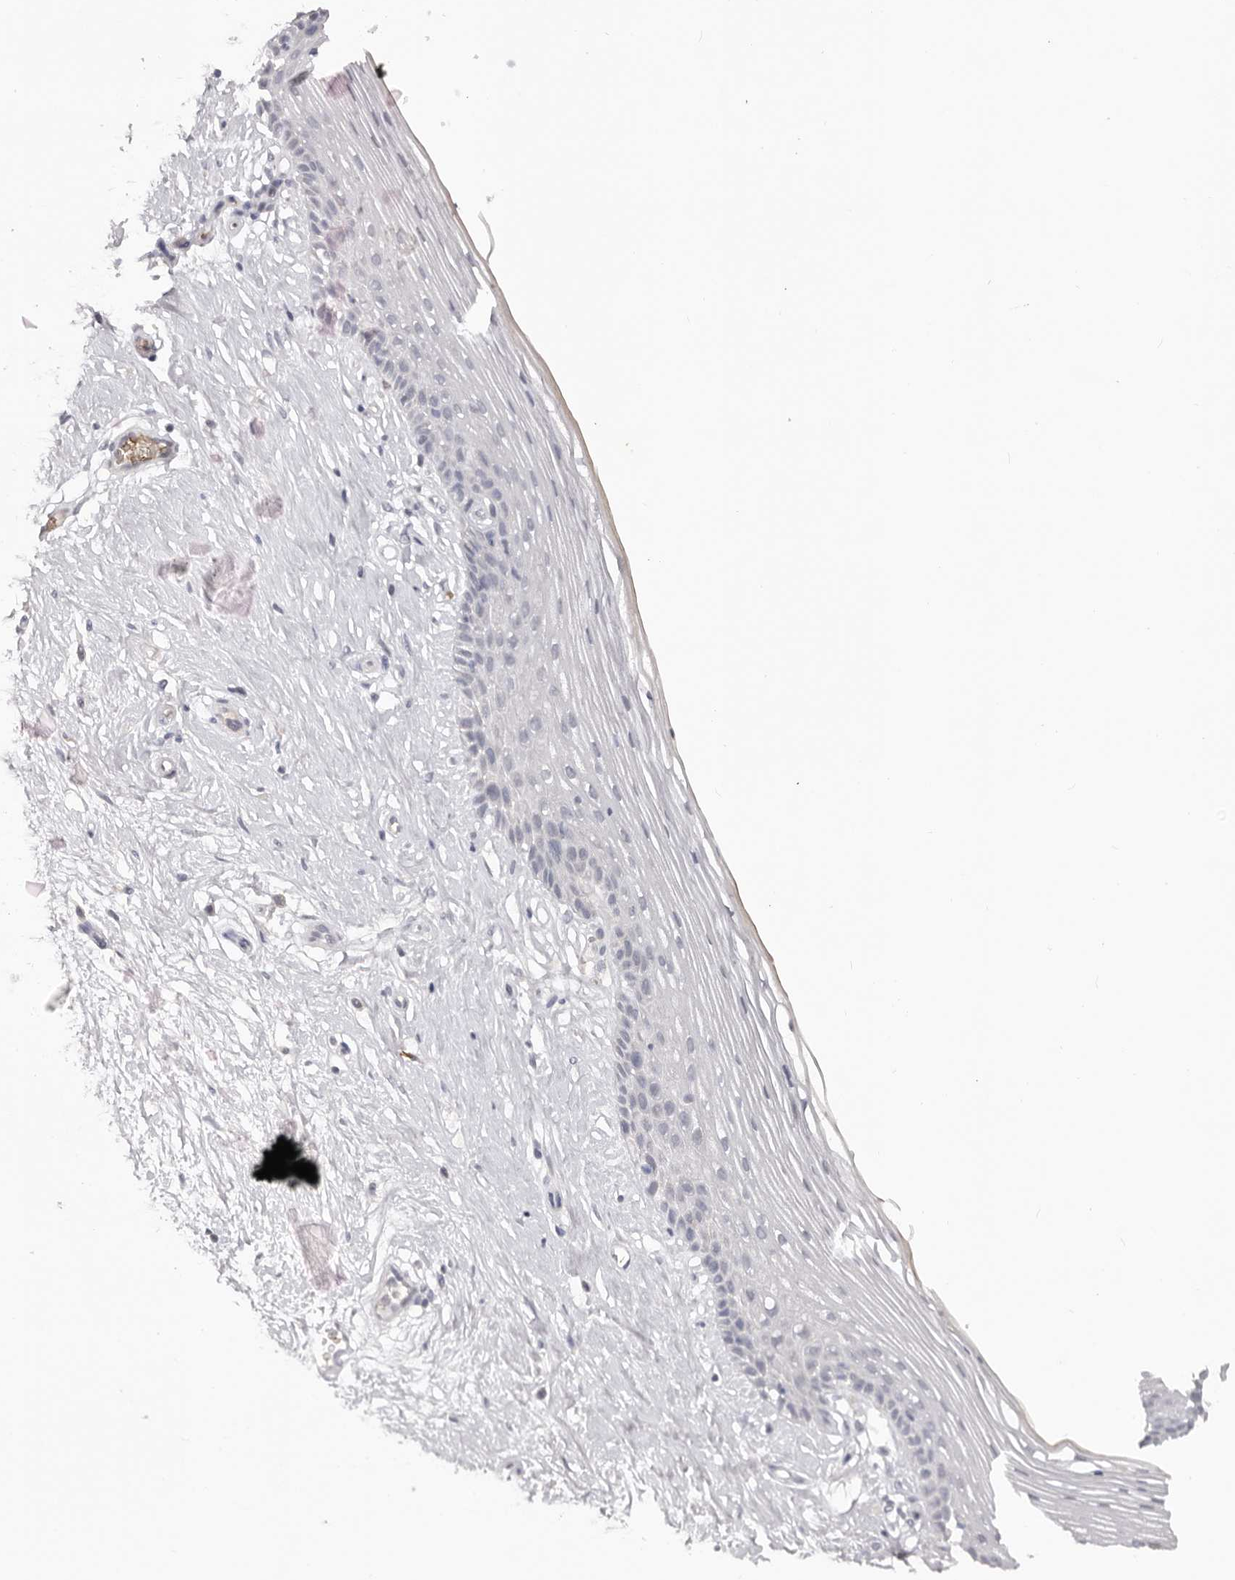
{"staining": {"intensity": "negative", "quantity": "none", "location": "none"}, "tissue": "vagina", "cell_type": "Squamous epithelial cells", "image_type": "normal", "snomed": [{"axis": "morphology", "description": "Normal tissue, NOS"}, {"axis": "topography", "description": "Vagina"}], "caption": "DAB (3,3'-diaminobenzidine) immunohistochemical staining of unremarkable human vagina demonstrates no significant positivity in squamous epithelial cells. The staining is performed using DAB (3,3'-diaminobenzidine) brown chromogen with nuclei counter-stained in using hematoxylin.", "gene": "TNR", "patient": {"sex": "female", "age": 46}}